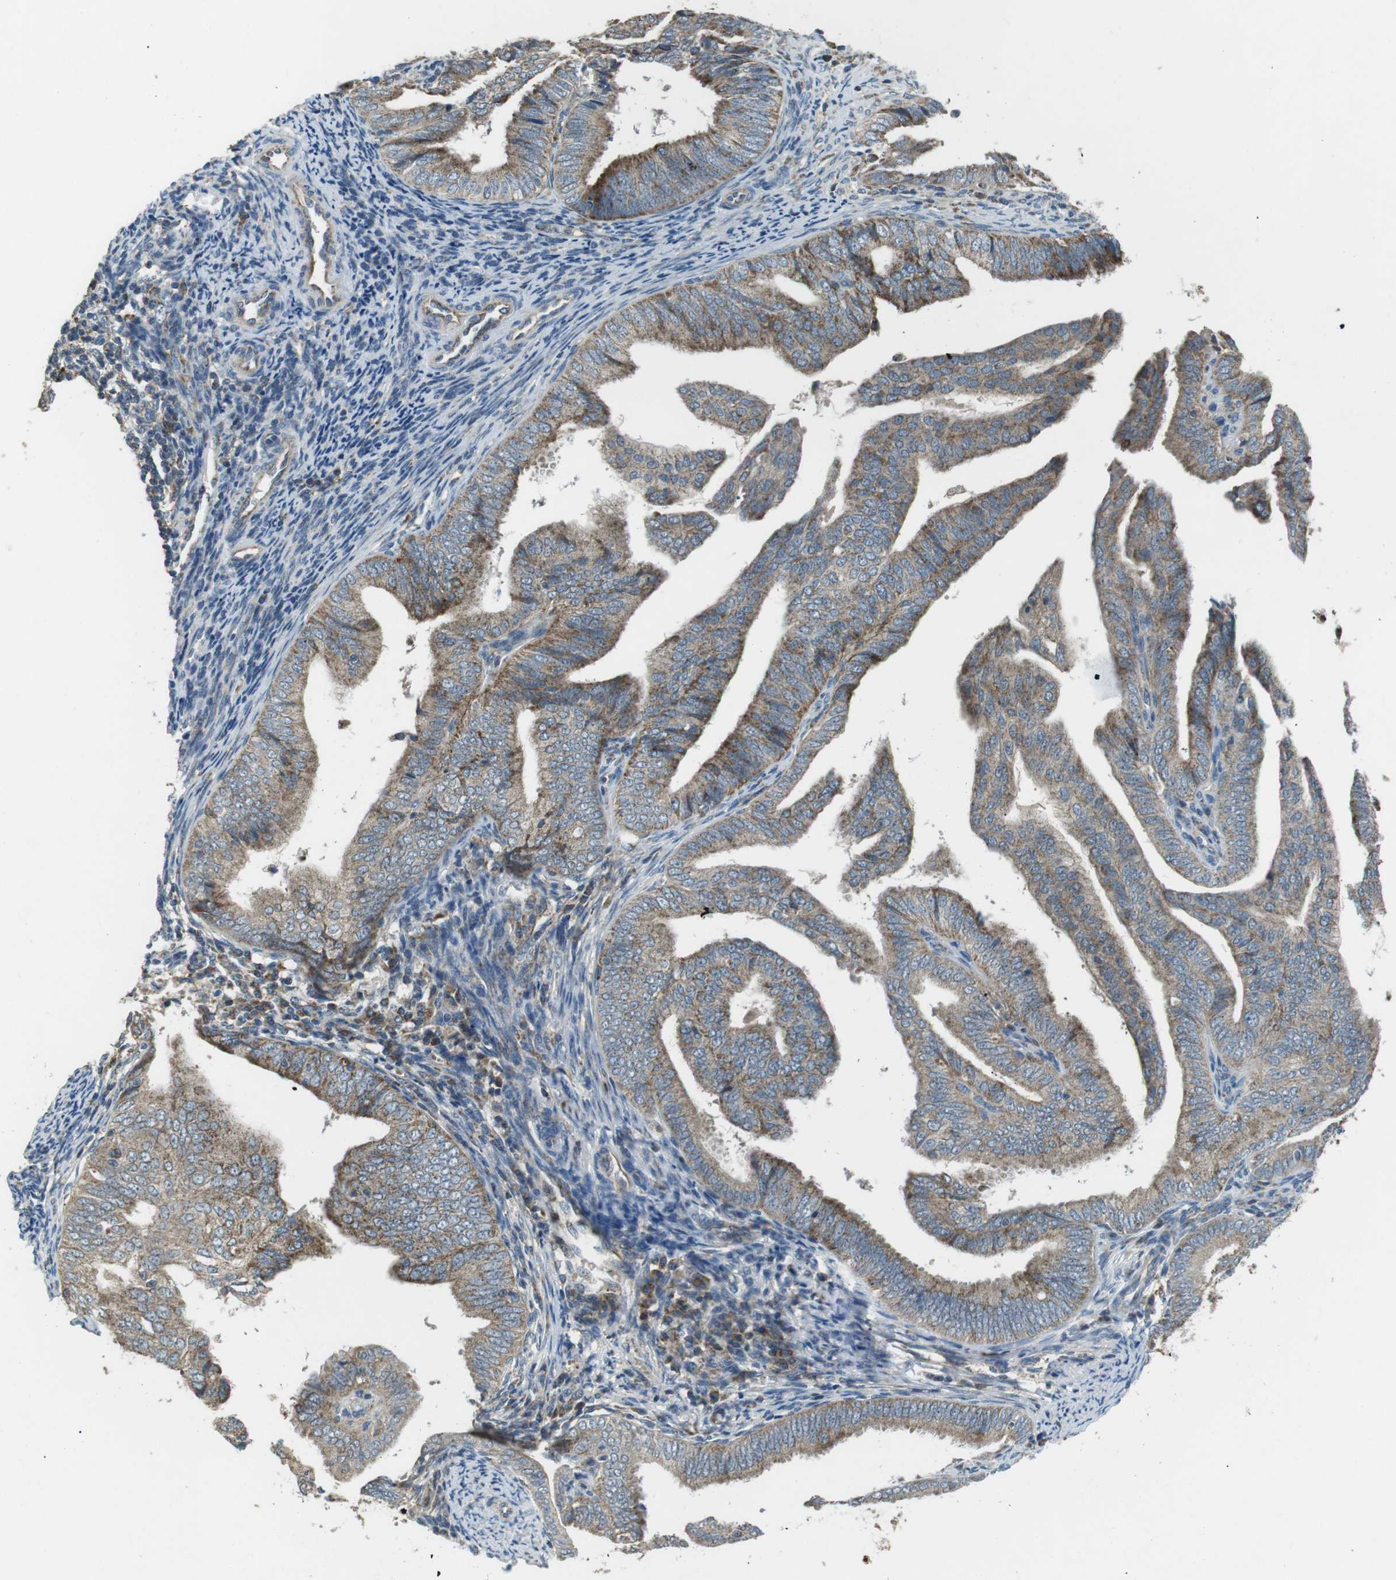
{"staining": {"intensity": "moderate", "quantity": ">75%", "location": "cytoplasmic/membranous"}, "tissue": "endometrial cancer", "cell_type": "Tumor cells", "image_type": "cancer", "snomed": [{"axis": "morphology", "description": "Adenocarcinoma, NOS"}, {"axis": "topography", "description": "Endometrium"}], "caption": "High-magnification brightfield microscopy of endometrial adenocarcinoma stained with DAB (3,3'-diaminobenzidine) (brown) and counterstained with hematoxylin (blue). tumor cells exhibit moderate cytoplasmic/membranous staining is seen in approximately>75% of cells.", "gene": "BACE1", "patient": {"sex": "female", "age": 58}}